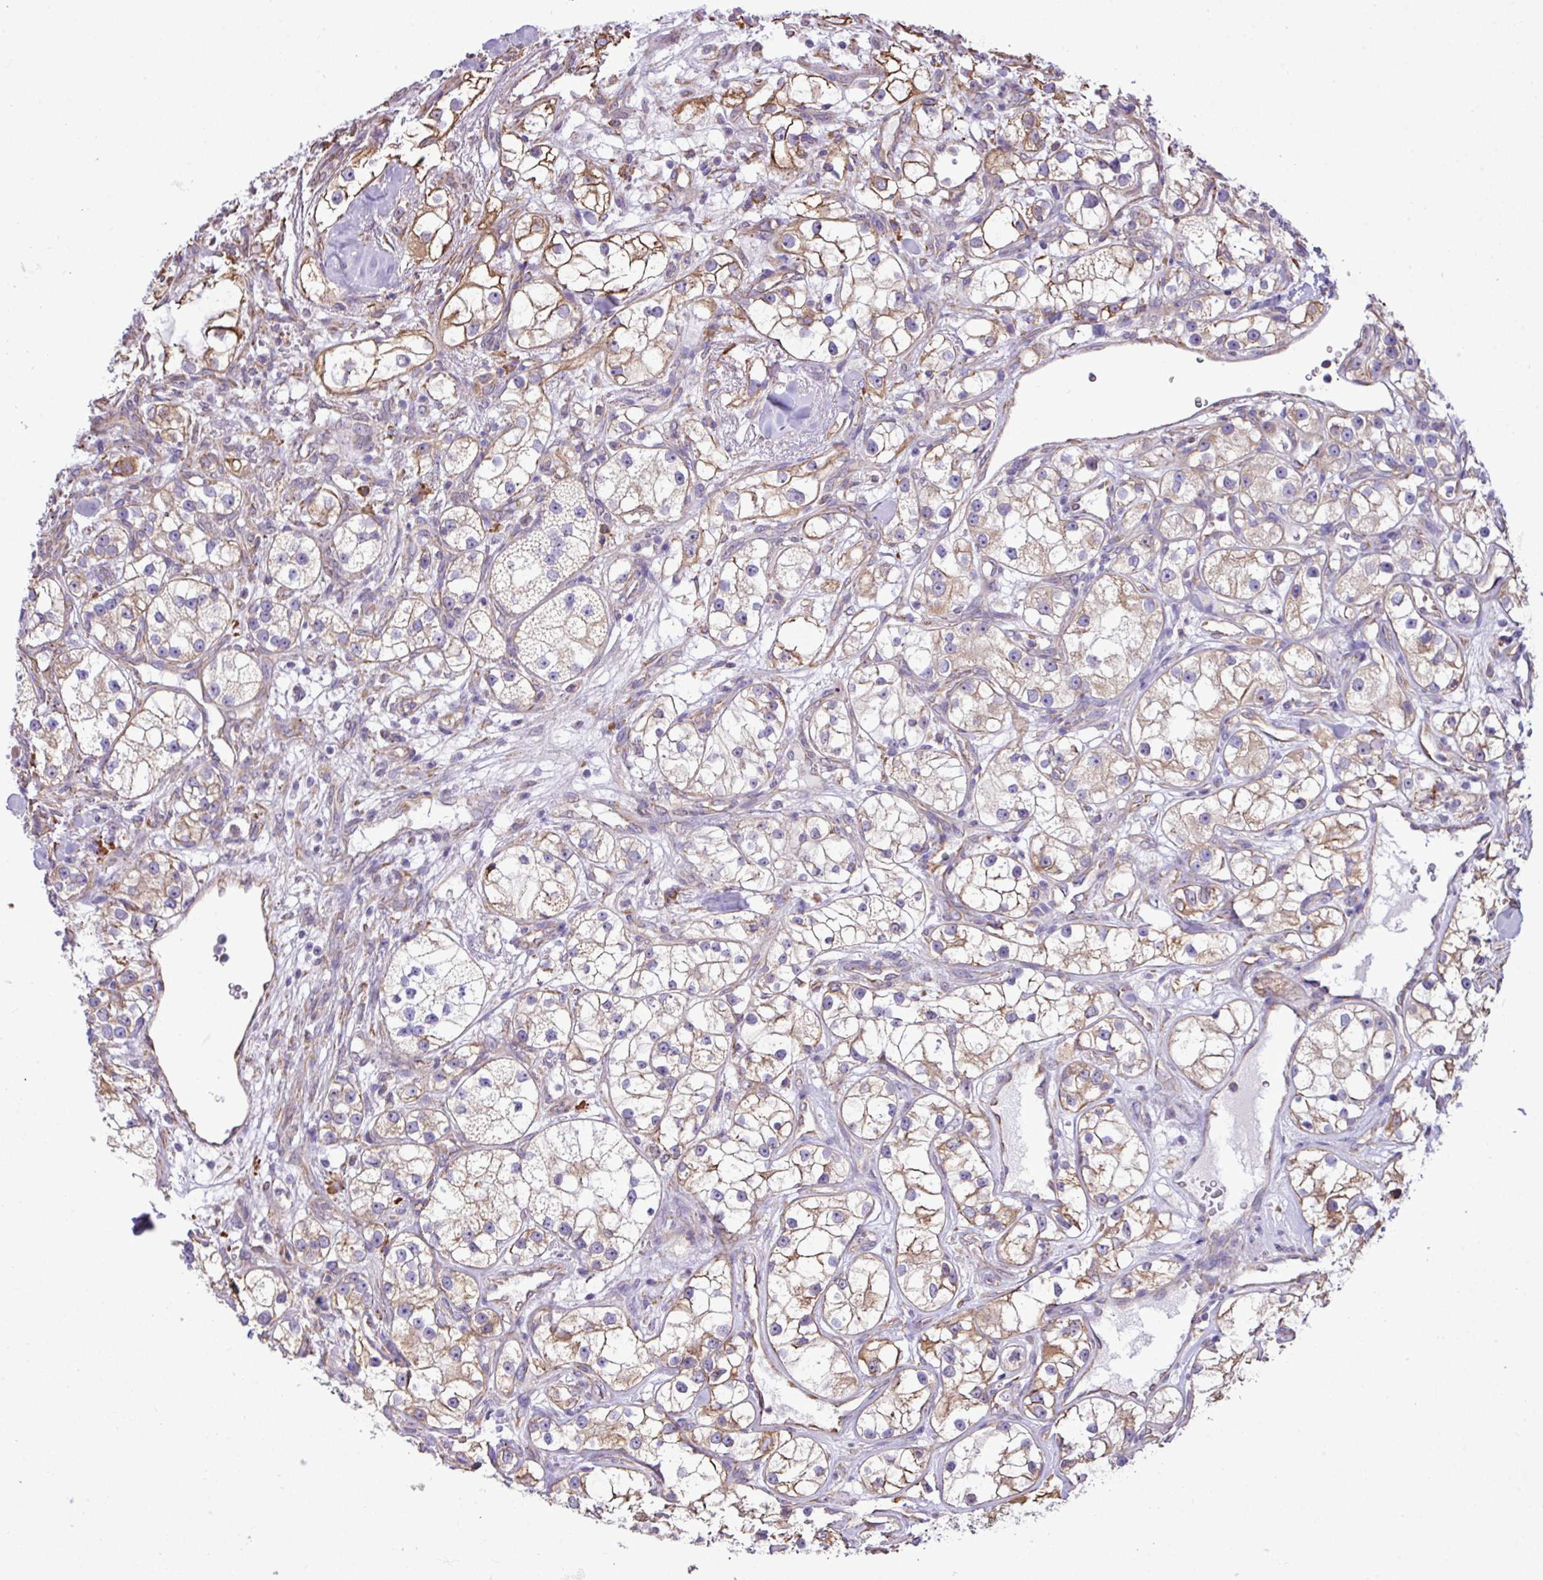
{"staining": {"intensity": "moderate", "quantity": "<25%", "location": "cytoplasmic/membranous"}, "tissue": "renal cancer", "cell_type": "Tumor cells", "image_type": "cancer", "snomed": [{"axis": "morphology", "description": "Adenocarcinoma, NOS"}, {"axis": "topography", "description": "Kidney"}], "caption": "Protein staining reveals moderate cytoplasmic/membranous positivity in approximately <25% of tumor cells in renal adenocarcinoma.", "gene": "ZSCAN5A", "patient": {"sex": "male", "age": 77}}